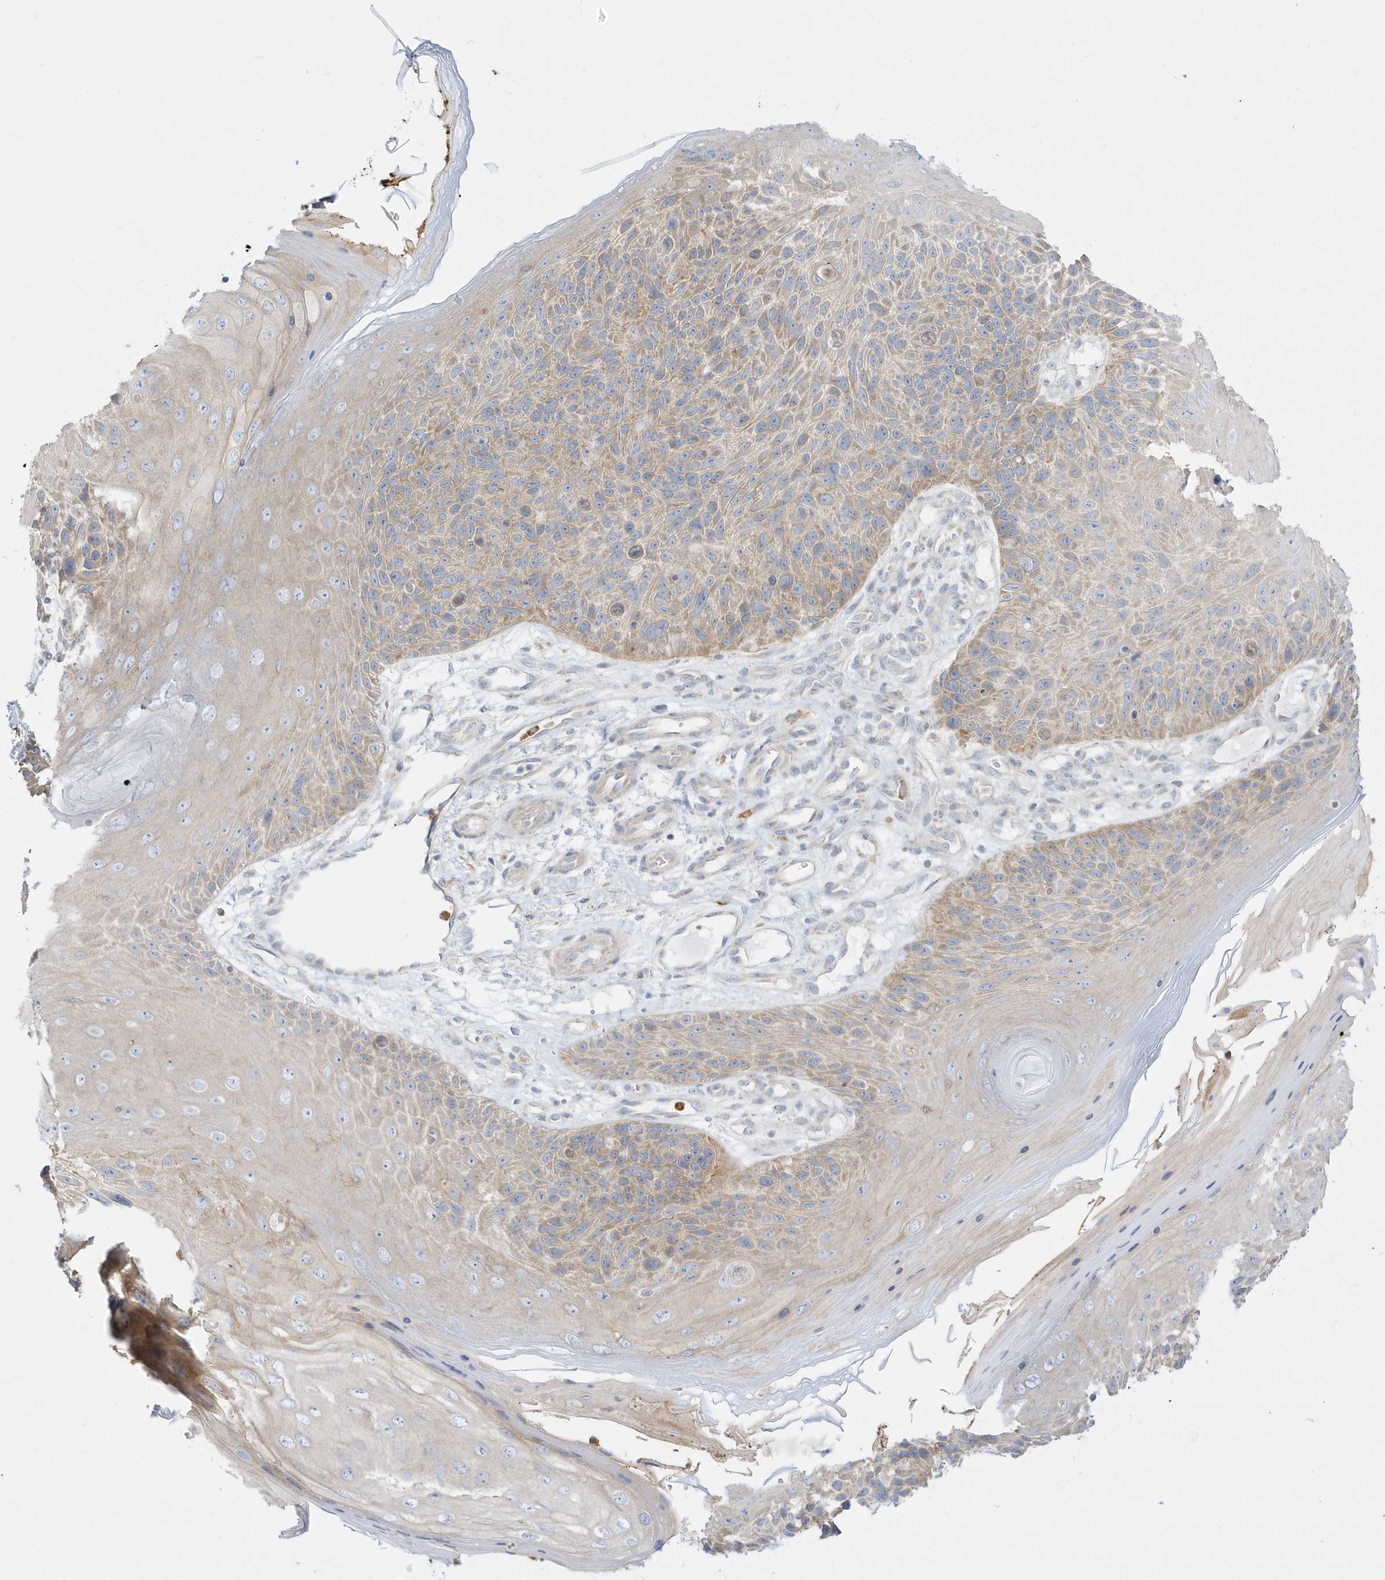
{"staining": {"intensity": "weak", "quantity": ">75%", "location": "cytoplasmic/membranous"}, "tissue": "skin cancer", "cell_type": "Tumor cells", "image_type": "cancer", "snomed": [{"axis": "morphology", "description": "Squamous cell carcinoma, NOS"}, {"axis": "topography", "description": "Skin"}], "caption": "Immunohistochemistry (IHC) (DAB) staining of human skin cancer shows weak cytoplasmic/membranous protein expression in about >75% of tumor cells.", "gene": "DNAJC18", "patient": {"sex": "female", "age": 88}}